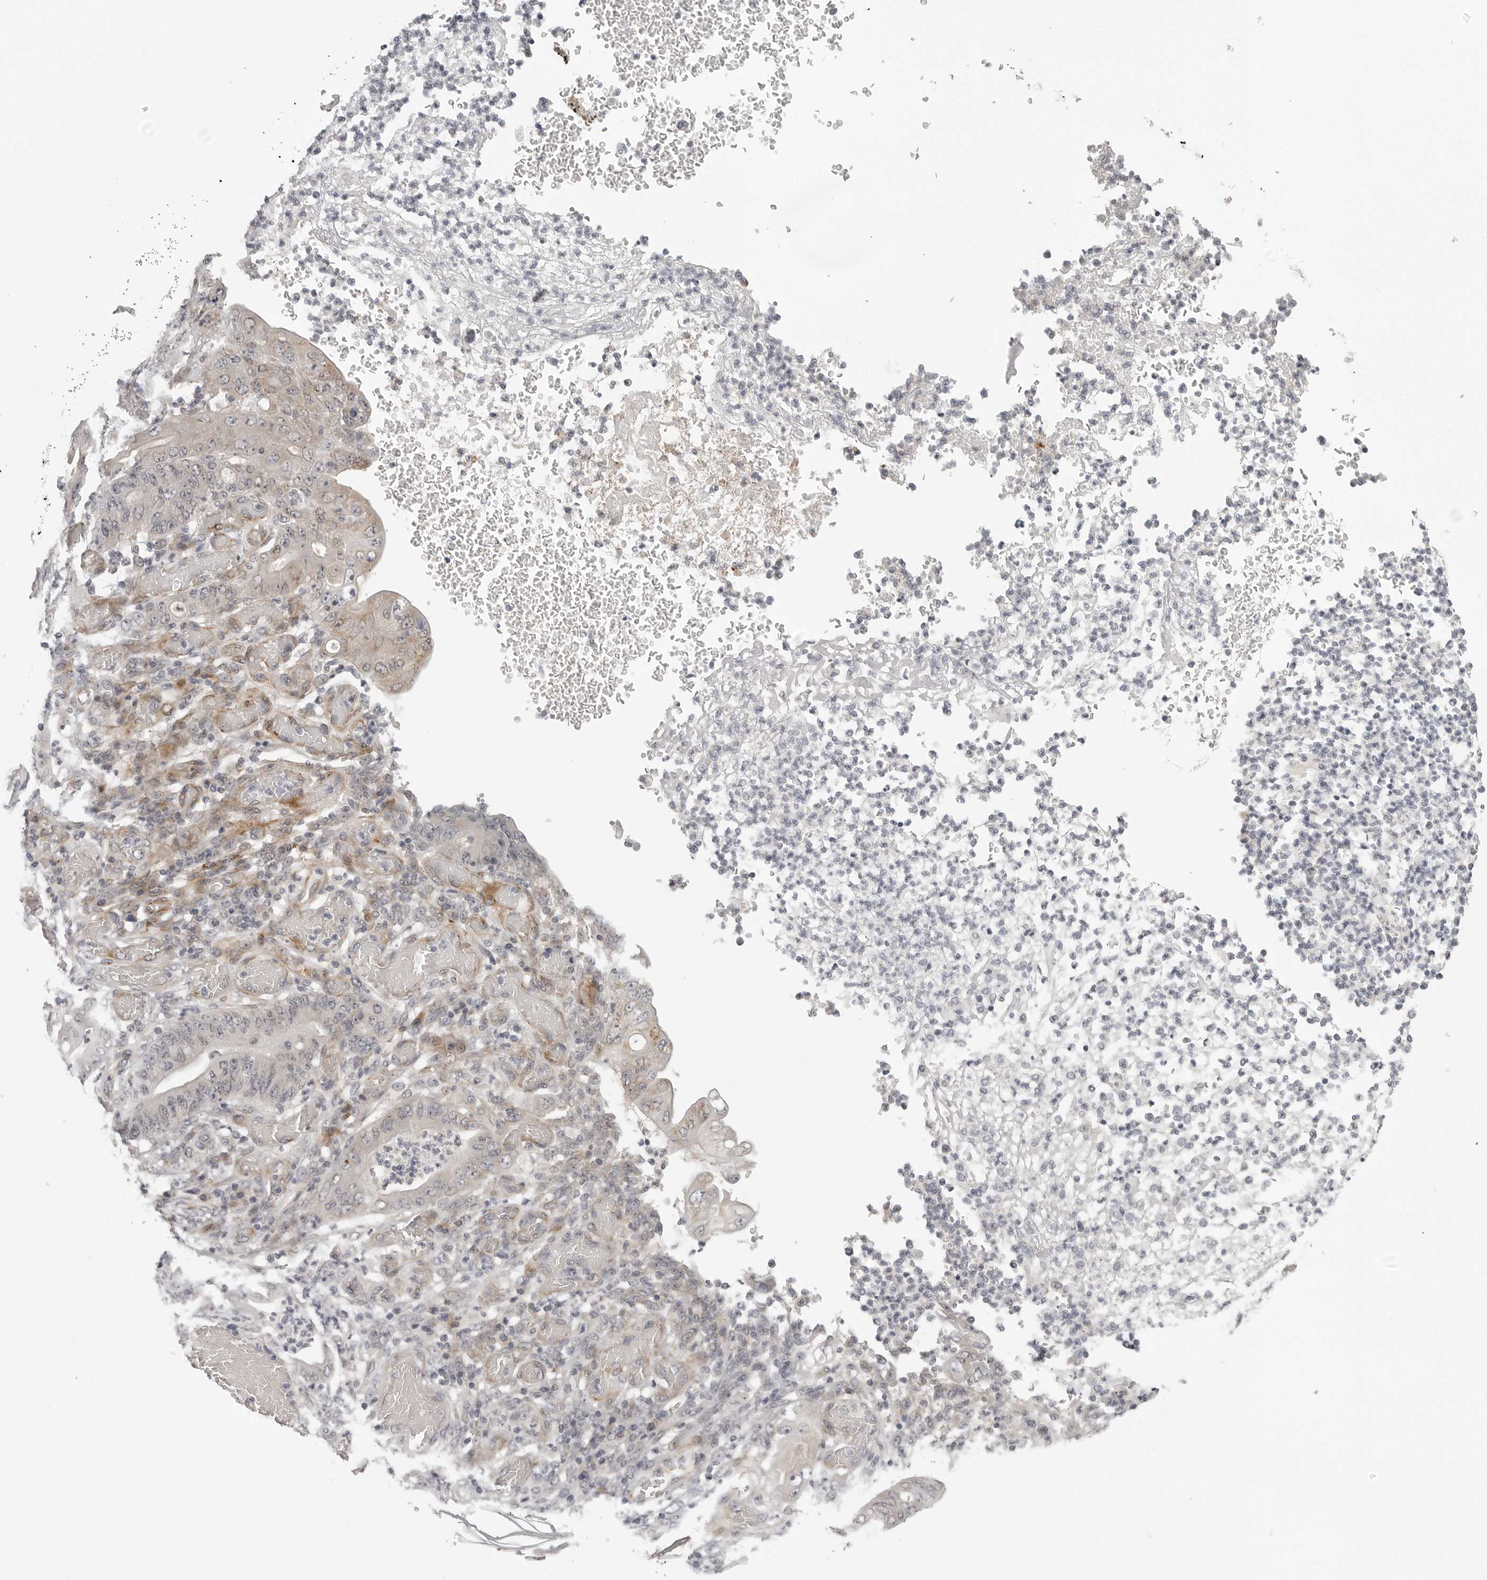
{"staining": {"intensity": "negative", "quantity": "none", "location": "none"}, "tissue": "stomach cancer", "cell_type": "Tumor cells", "image_type": "cancer", "snomed": [{"axis": "morphology", "description": "Adenocarcinoma, NOS"}, {"axis": "topography", "description": "Stomach"}], "caption": "The immunohistochemistry micrograph has no significant positivity in tumor cells of stomach cancer (adenocarcinoma) tissue.", "gene": "TUT4", "patient": {"sex": "female", "age": 73}}